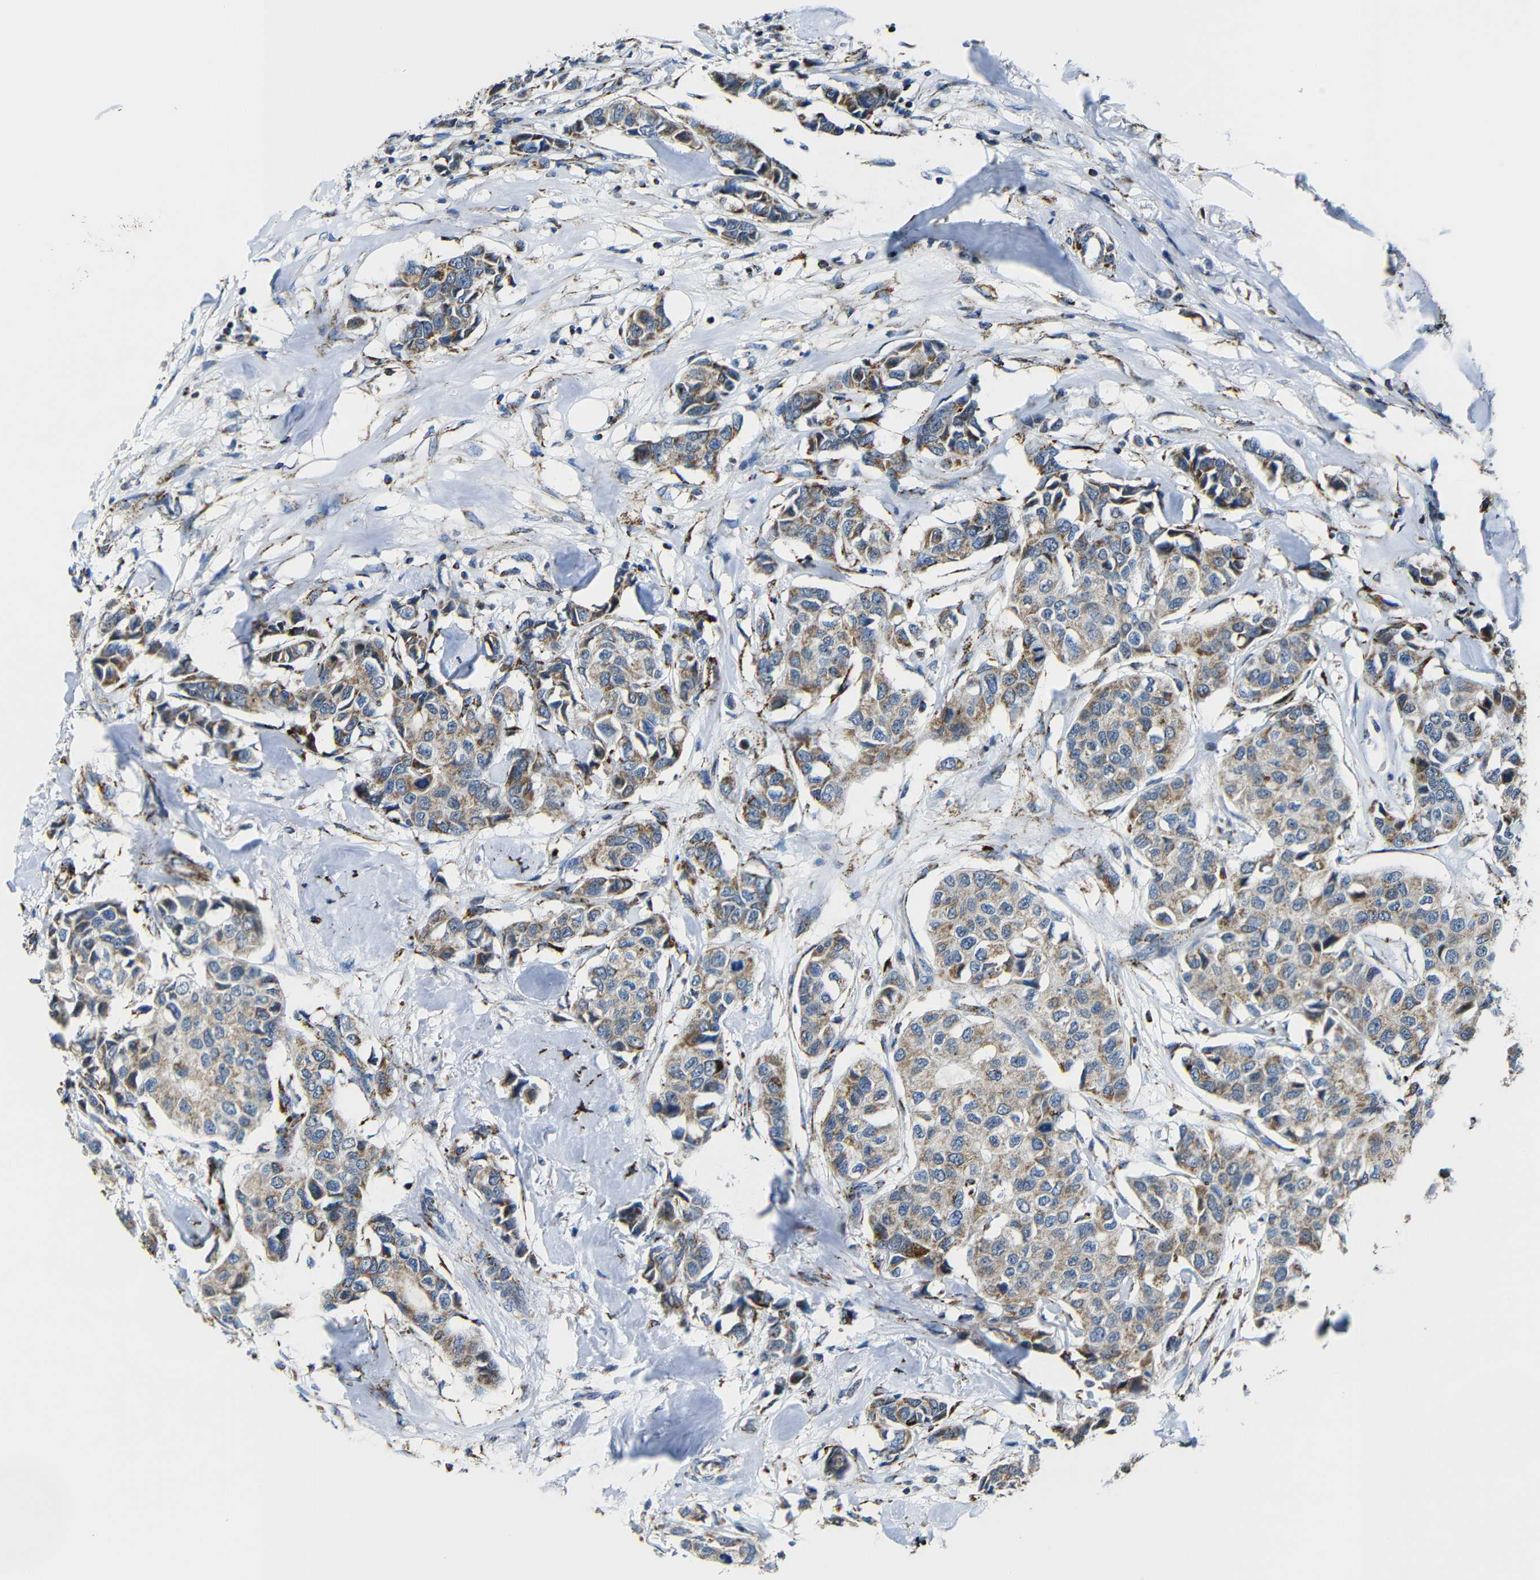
{"staining": {"intensity": "weak", "quantity": "25%-75%", "location": "cytoplasmic/membranous"}, "tissue": "breast cancer", "cell_type": "Tumor cells", "image_type": "cancer", "snomed": [{"axis": "morphology", "description": "Duct carcinoma"}, {"axis": "topography", "description": "Breast"}], "caption": "High-power microscopy captured an immunohistochemistry (IHC) image of breast cancer (infiltrating ductal carcinoma), revealing weak cytoplasmic/membranous positivity in about 25%-75% of tumor cells.", "gene": "CA5B", "patient": {"sex": "female", "age": 80}}